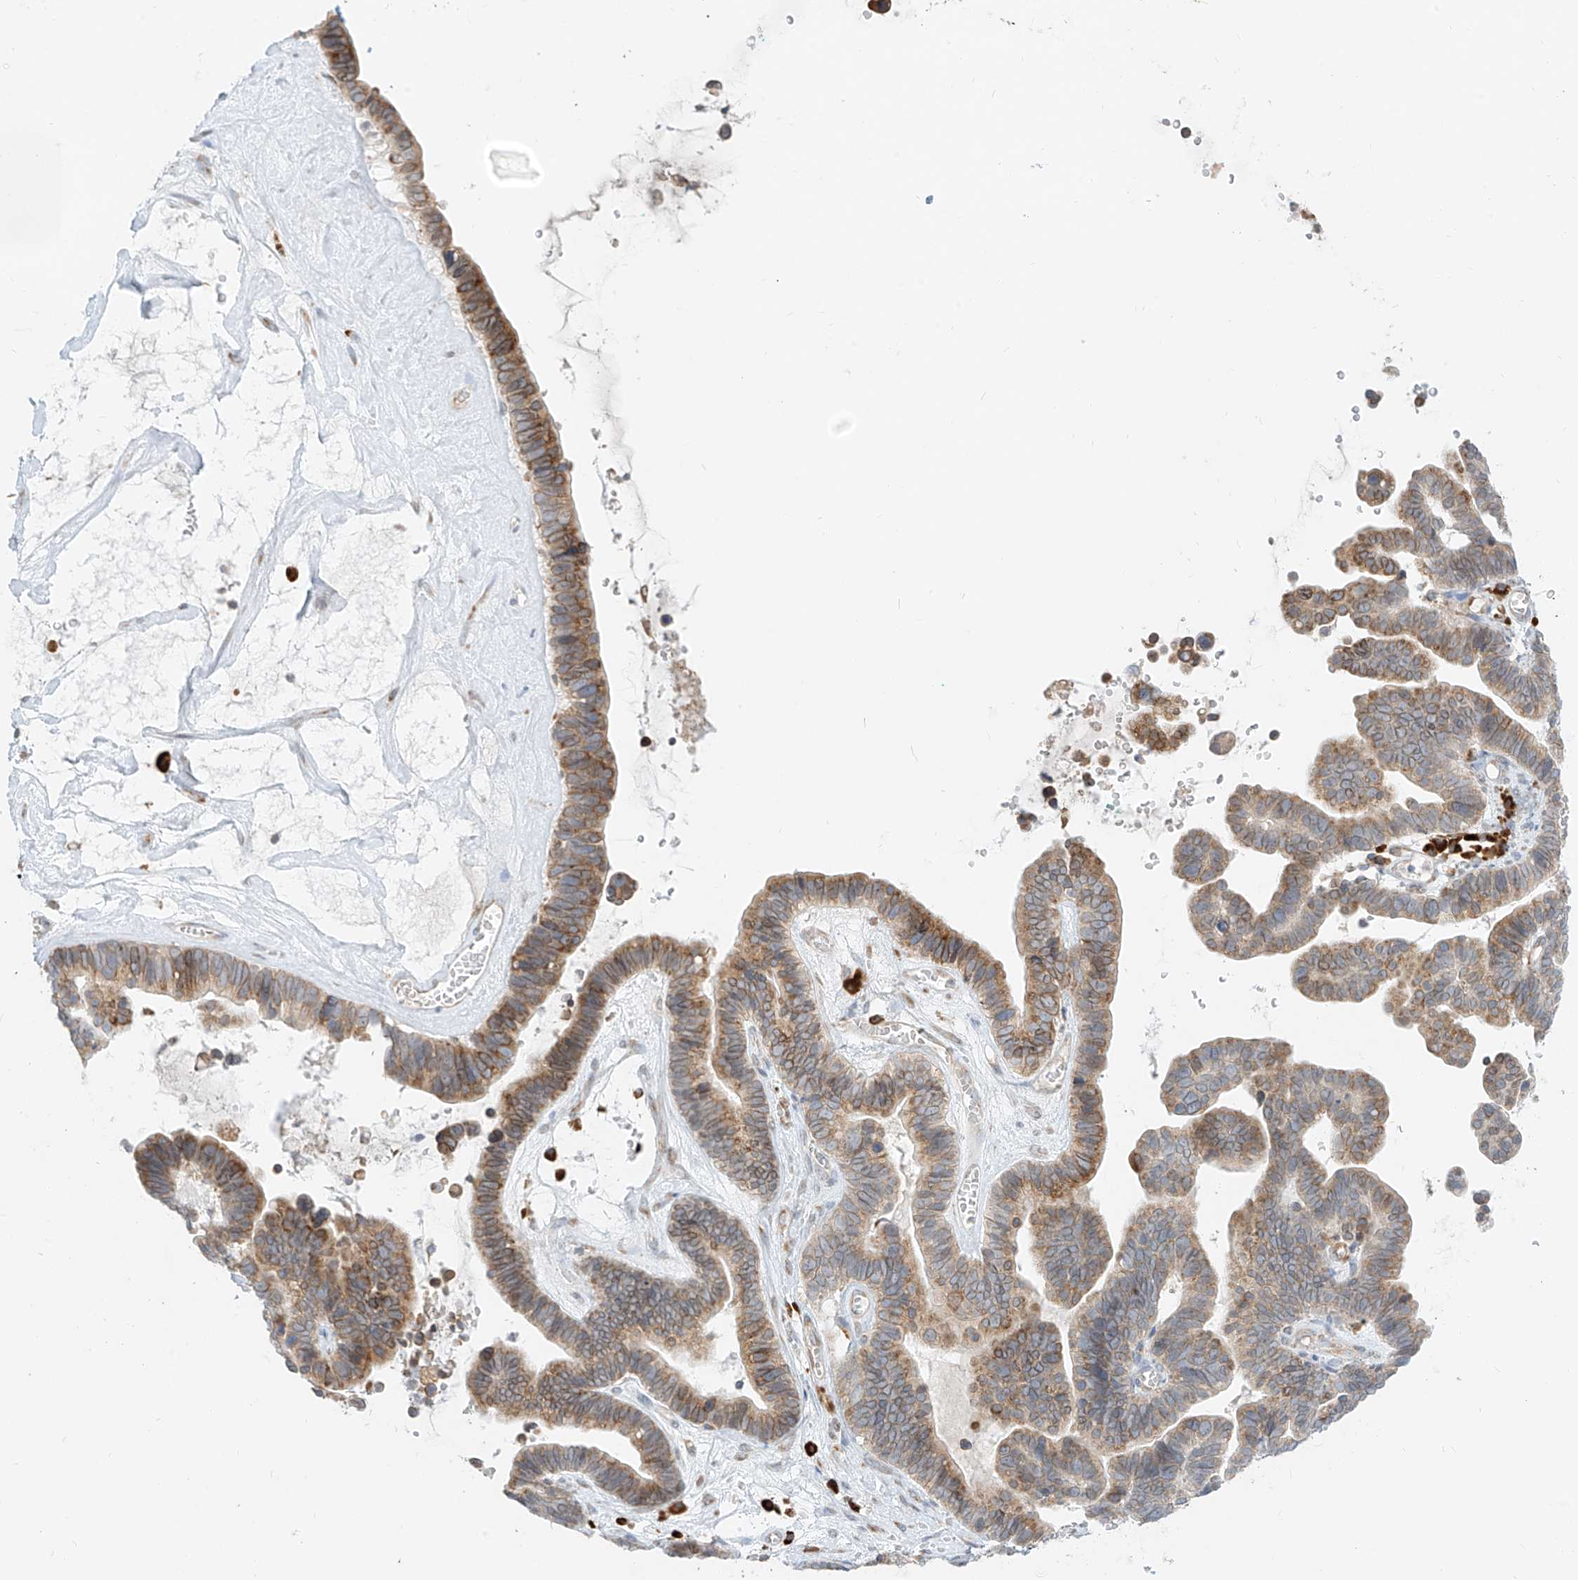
{"staining": {"intensity": "moderate", "quantity": "25%-75%", "location": "cytoplasmic/membranous"}, "tissue": "ovarian cancer", "cell_type": "Tumor cells", "image_type": "cancer", "snomed": [{"axis": "morphology", "description": "Cystadenocarcinoma, serous, NOS"}, {"axis": "topography", "description": "Ovary"}], "caption": "A brown stain shows moderate cytoplasmic/membranous expression of a protein in human ovarian cancer (serous cystadenocarcinoma) tumor cells.", "gene": "STT3A", "patient": {"sex": "female", "age": 56}}